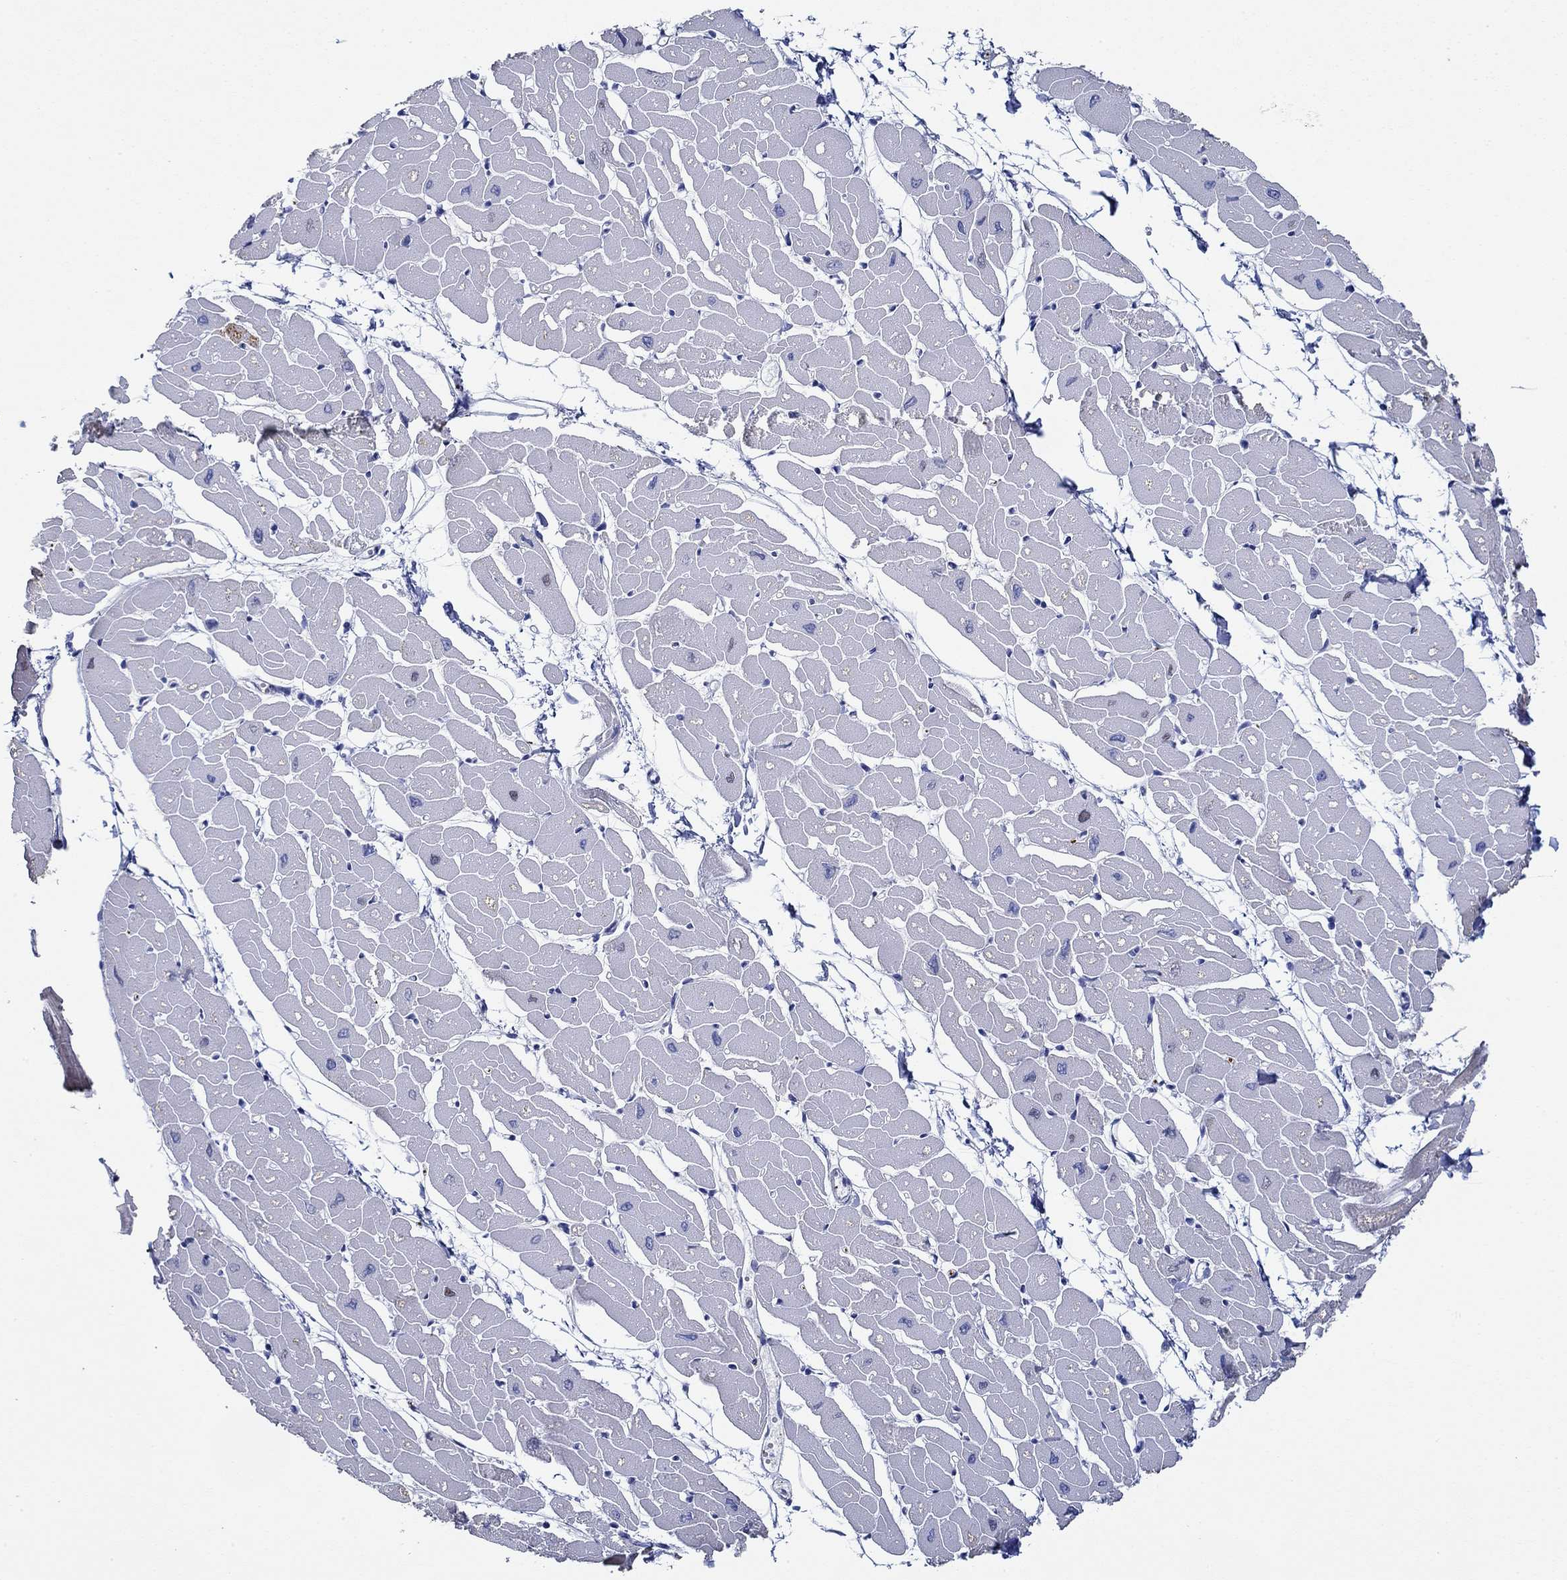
{"staining": {"intensity": "negative", "quantity": "none", "location": "none"}, "tissue": "heart muscle", "cell_type": "Cardiomyocytes", "image_type": "normal", "snomed": [{"axis": "morphology", "description": "Normal tissue, NOS"}, {"axis": "topography", "description": "Heart"}], "caption": "High power microscopy histopathology image of an immunohistochemistry image of benign heart muscle, revealing no significant expression in cardiomyocytes. (Brightfield microscopy of DAB immunohistochemistry at high magnification).", "gene": "SLC27A3", "patient": {"sex": "male", "age": 57}}